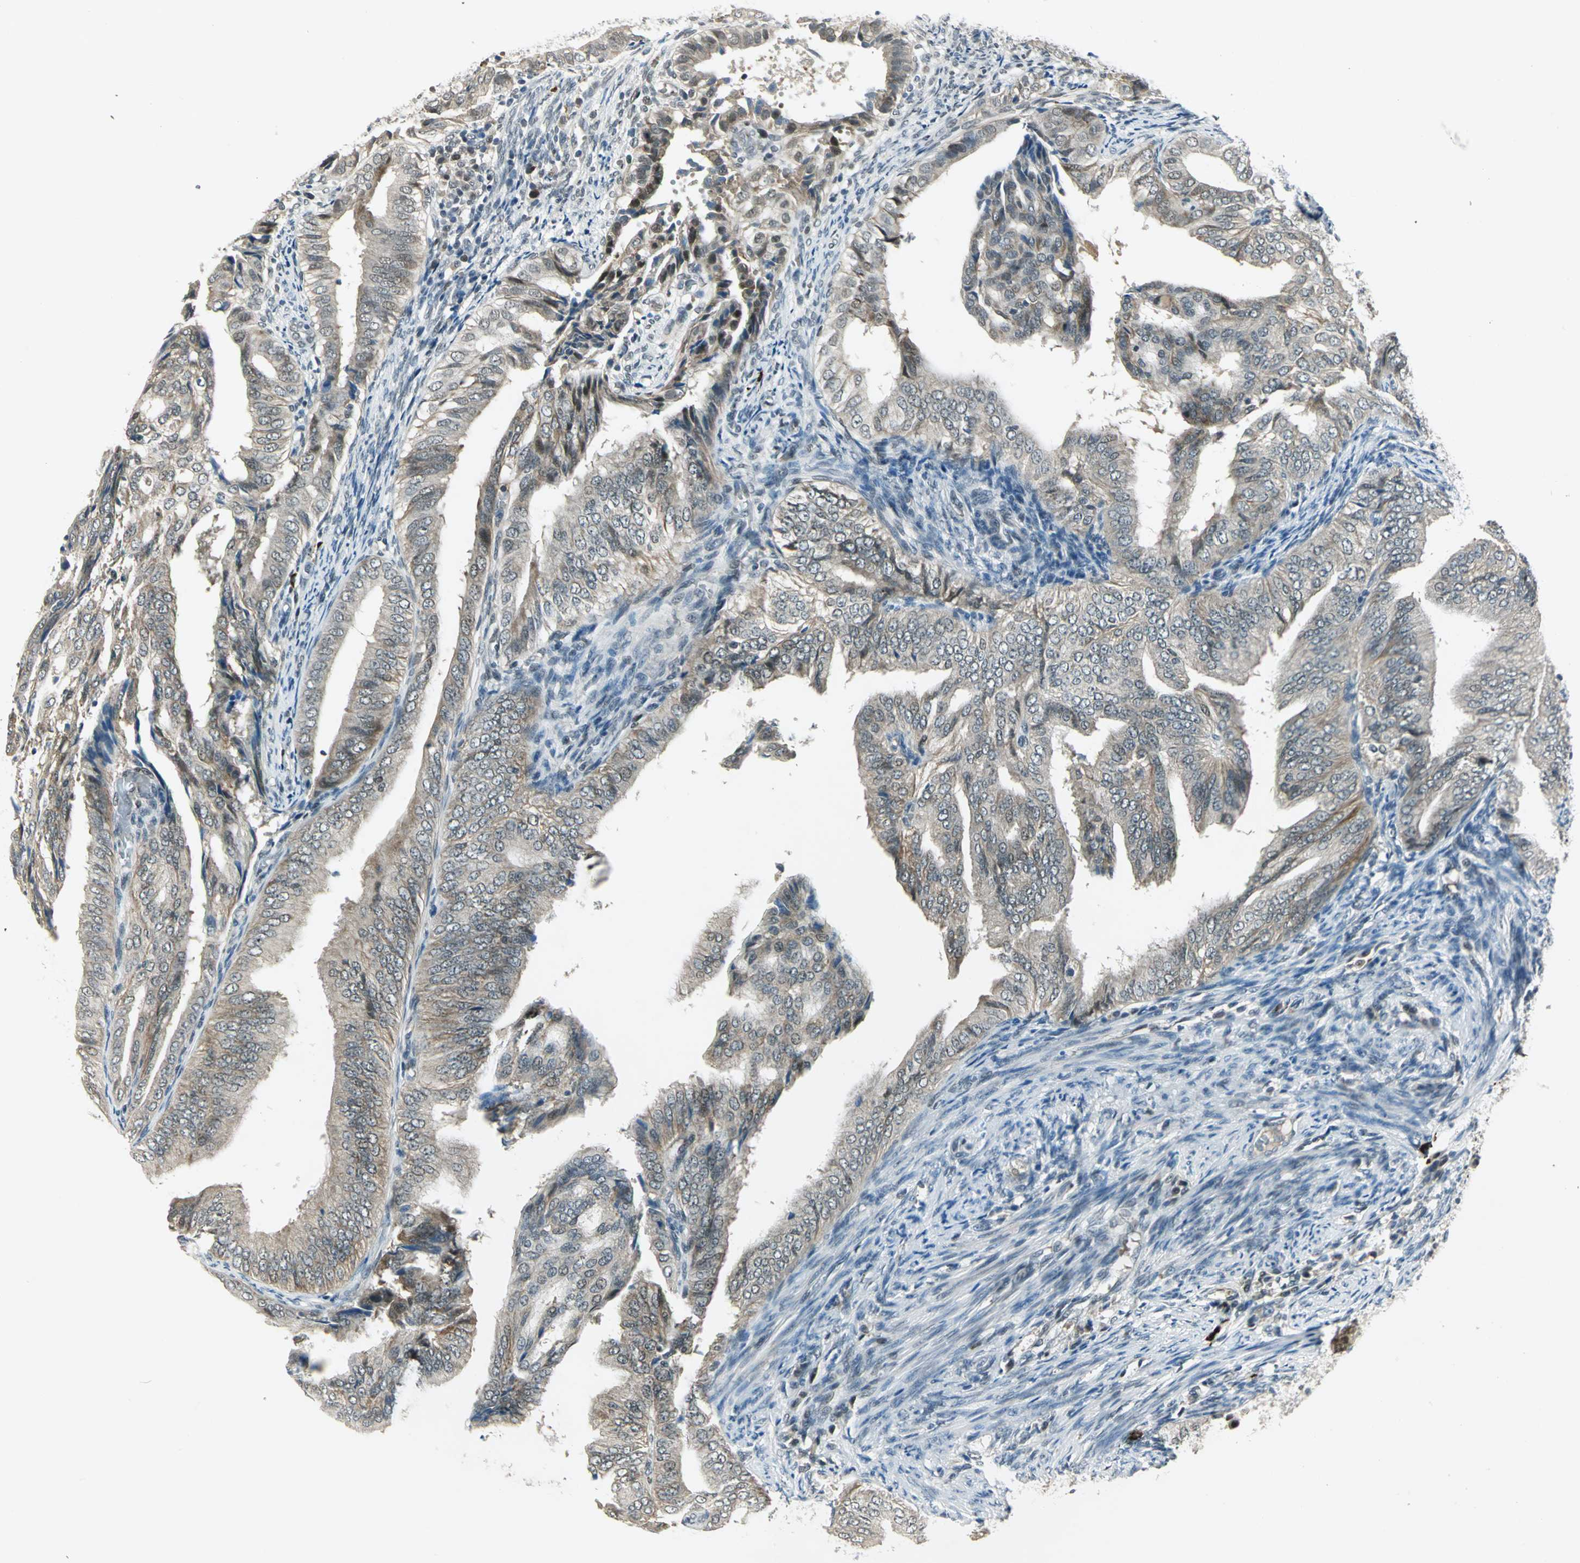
{"staining": {"intensity": "weak", "quantity": "<25%", "location": "cytoplasmic/membranous"}, "tissue": "endometrial cancer", "cell_type": "Tumor cells", "image_type": "cancer", "snomed": [{"axis": "morphology", "description": "Adenocarcinoma, NOS"}, {"axis": "topography", "description": "Endometrium"}], "caption": "Immunohistochemistry (IHC) histopathology image of human adenocarcinoma (endometrial) stained for a protein (brown), which reveals no staining in tumor cells.", "gene": "RAD17", "patient": {"sex": "female", "age": 58}}